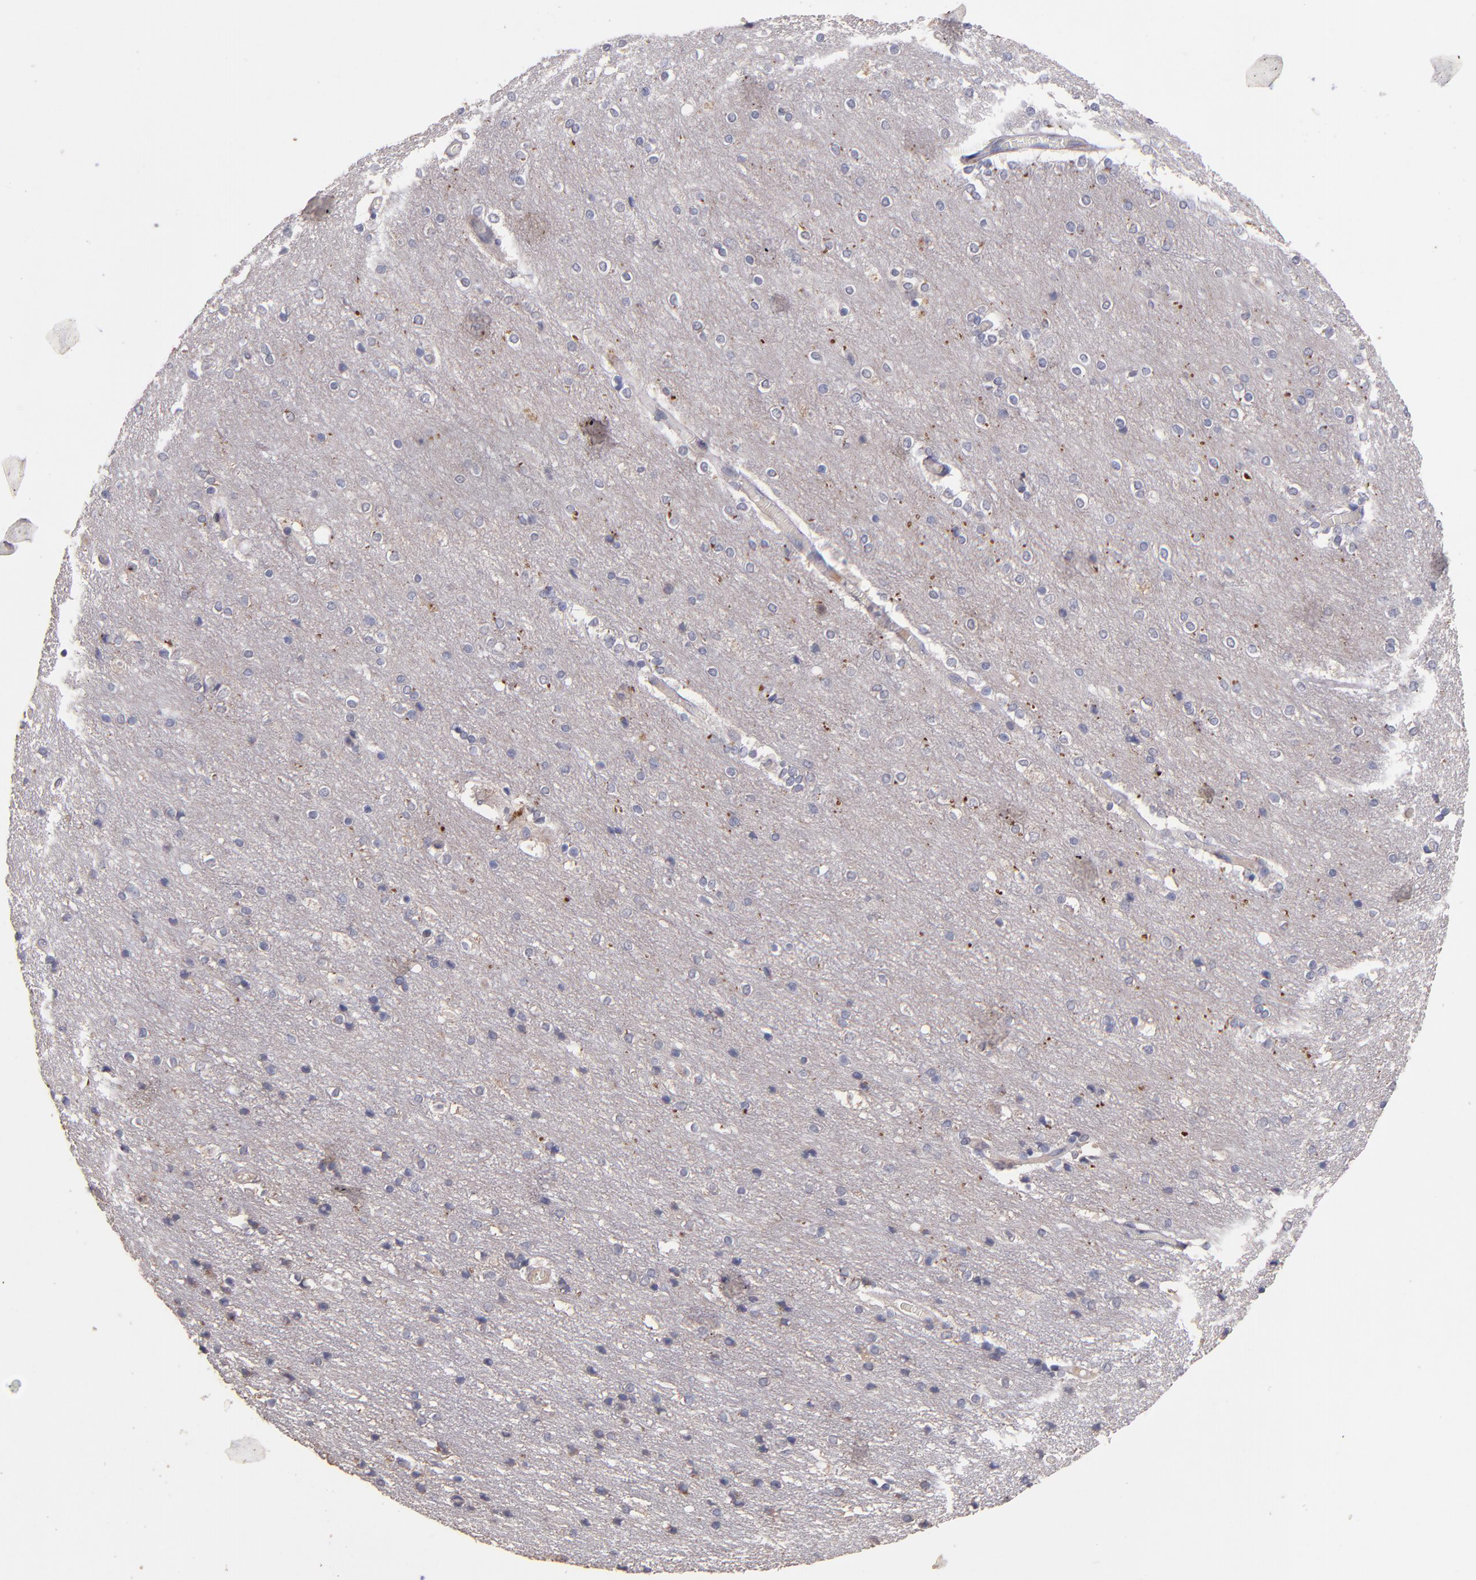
{"staining": {"intensity": "negative", "quantity": "none", "location": "none"}, "tissue": "cerebral cortex", "cell_type": "Endothelial cells", "image_type": "normal", "snomed": [{"axis": "morphology", "description": "Normal tissue, NOS"}, {"axis": "topography", "description": "Cerebral cortex"}], "caption": "Cerebral cortex stained for a protein using immunohistochemistry (IHC) shows no positivity endothelial cells.", "gene": "MAGEE1", "patient": {"sex": "female", "age": 54}}